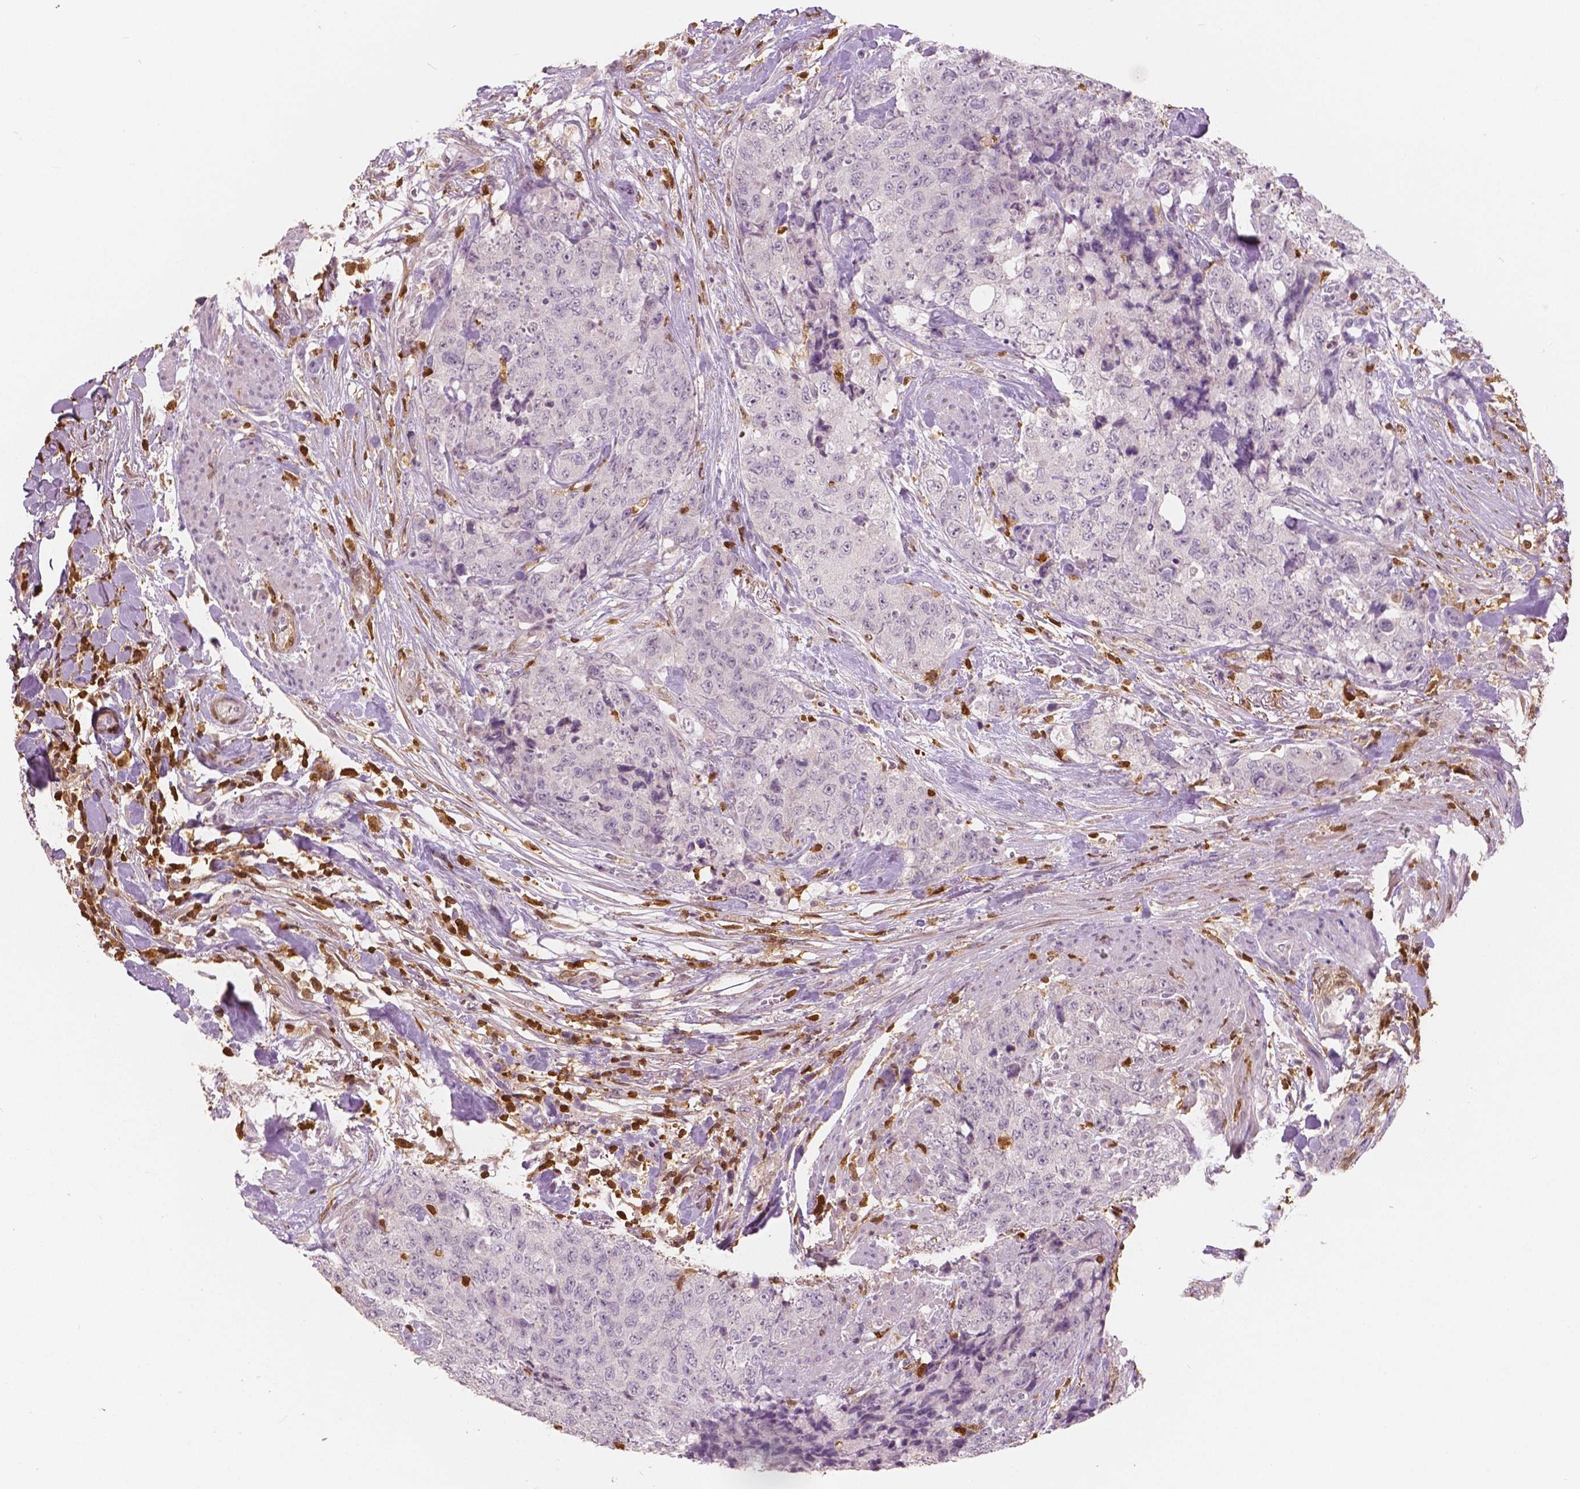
{"staining": {"intensity": "negative", "quantity": "none", "location": "none"}, "tissue": "urothelial cancer", "cell_type": "Tumor cells", "image_type": "cancer", "snomed": [{"axis": "morphology", "description": "Urothelial carcinoma, High grade"}, {"axis": "topography", "description": "Urinary bladder"}], "caption": "The immunohistochemistry histopathology image has no significant positivity in tumor cells of urothelial carcinoma (high-grade) tissue. Nuclei are stained in blue.", "gene": "S100A4", "patient": {"sex": "female", "age": 78}}